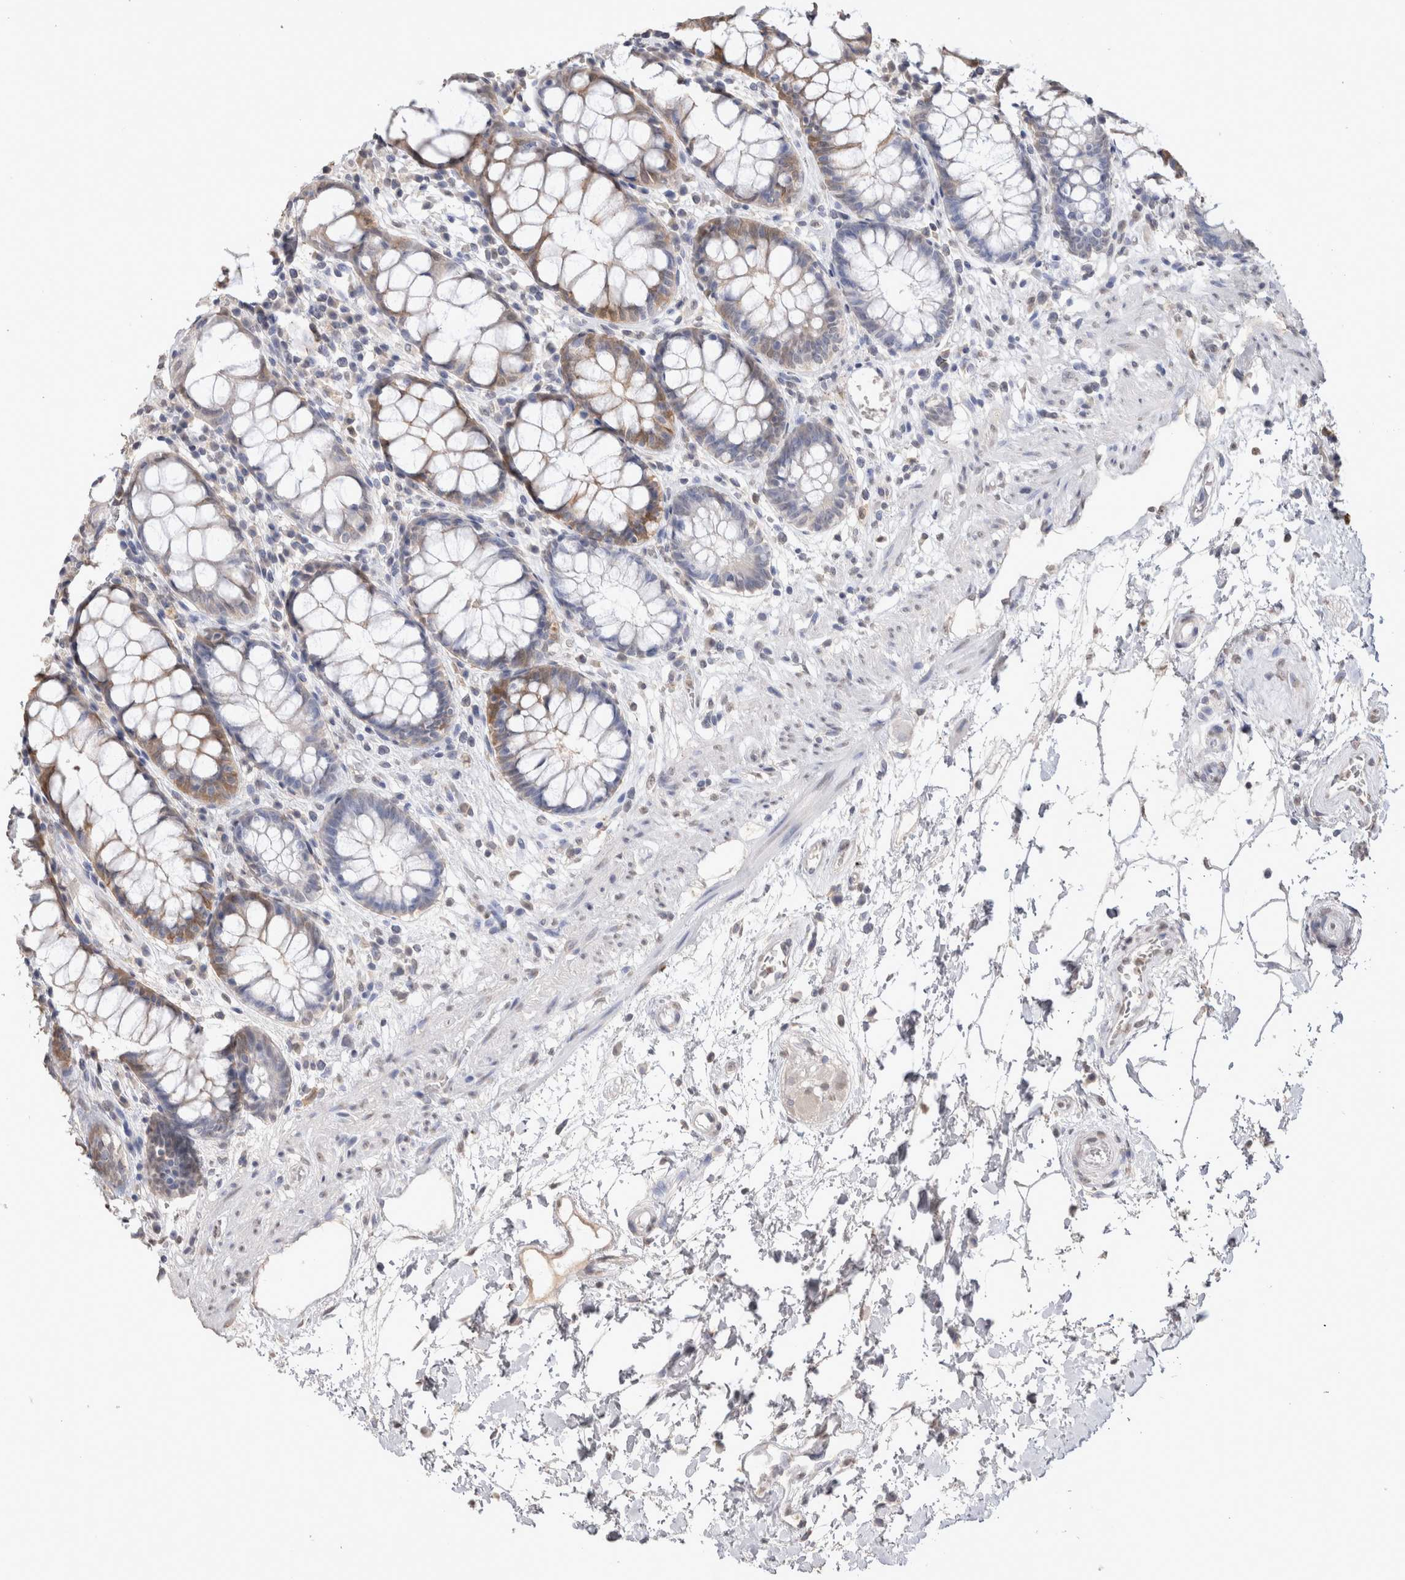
{"staining": {"intensity": "moderate", "quantity": ">75%", "location": "cytoplasmic/membranous"}, "tissue": "rectum", "cell_type": "Glandular cells", "image_type": "normal", "snomed": [{"axis": "morphology", "description": "Normal tissue, NOS"}, {"axis": "topography", "description": "Rectum"}], "caption": "Normal rectum displays moderate cytoplasmic/membranous expression in approximately >75% of glandular cells, visualized by immunohistochemistry. The staining was performed using DAB to visualize the protein expression in brown, while the nuclei were stained in blue with hematoxylin (Magnification: 20x).", "gene": "LGALS2", "patient": {"sex": "male", "age": 64}}